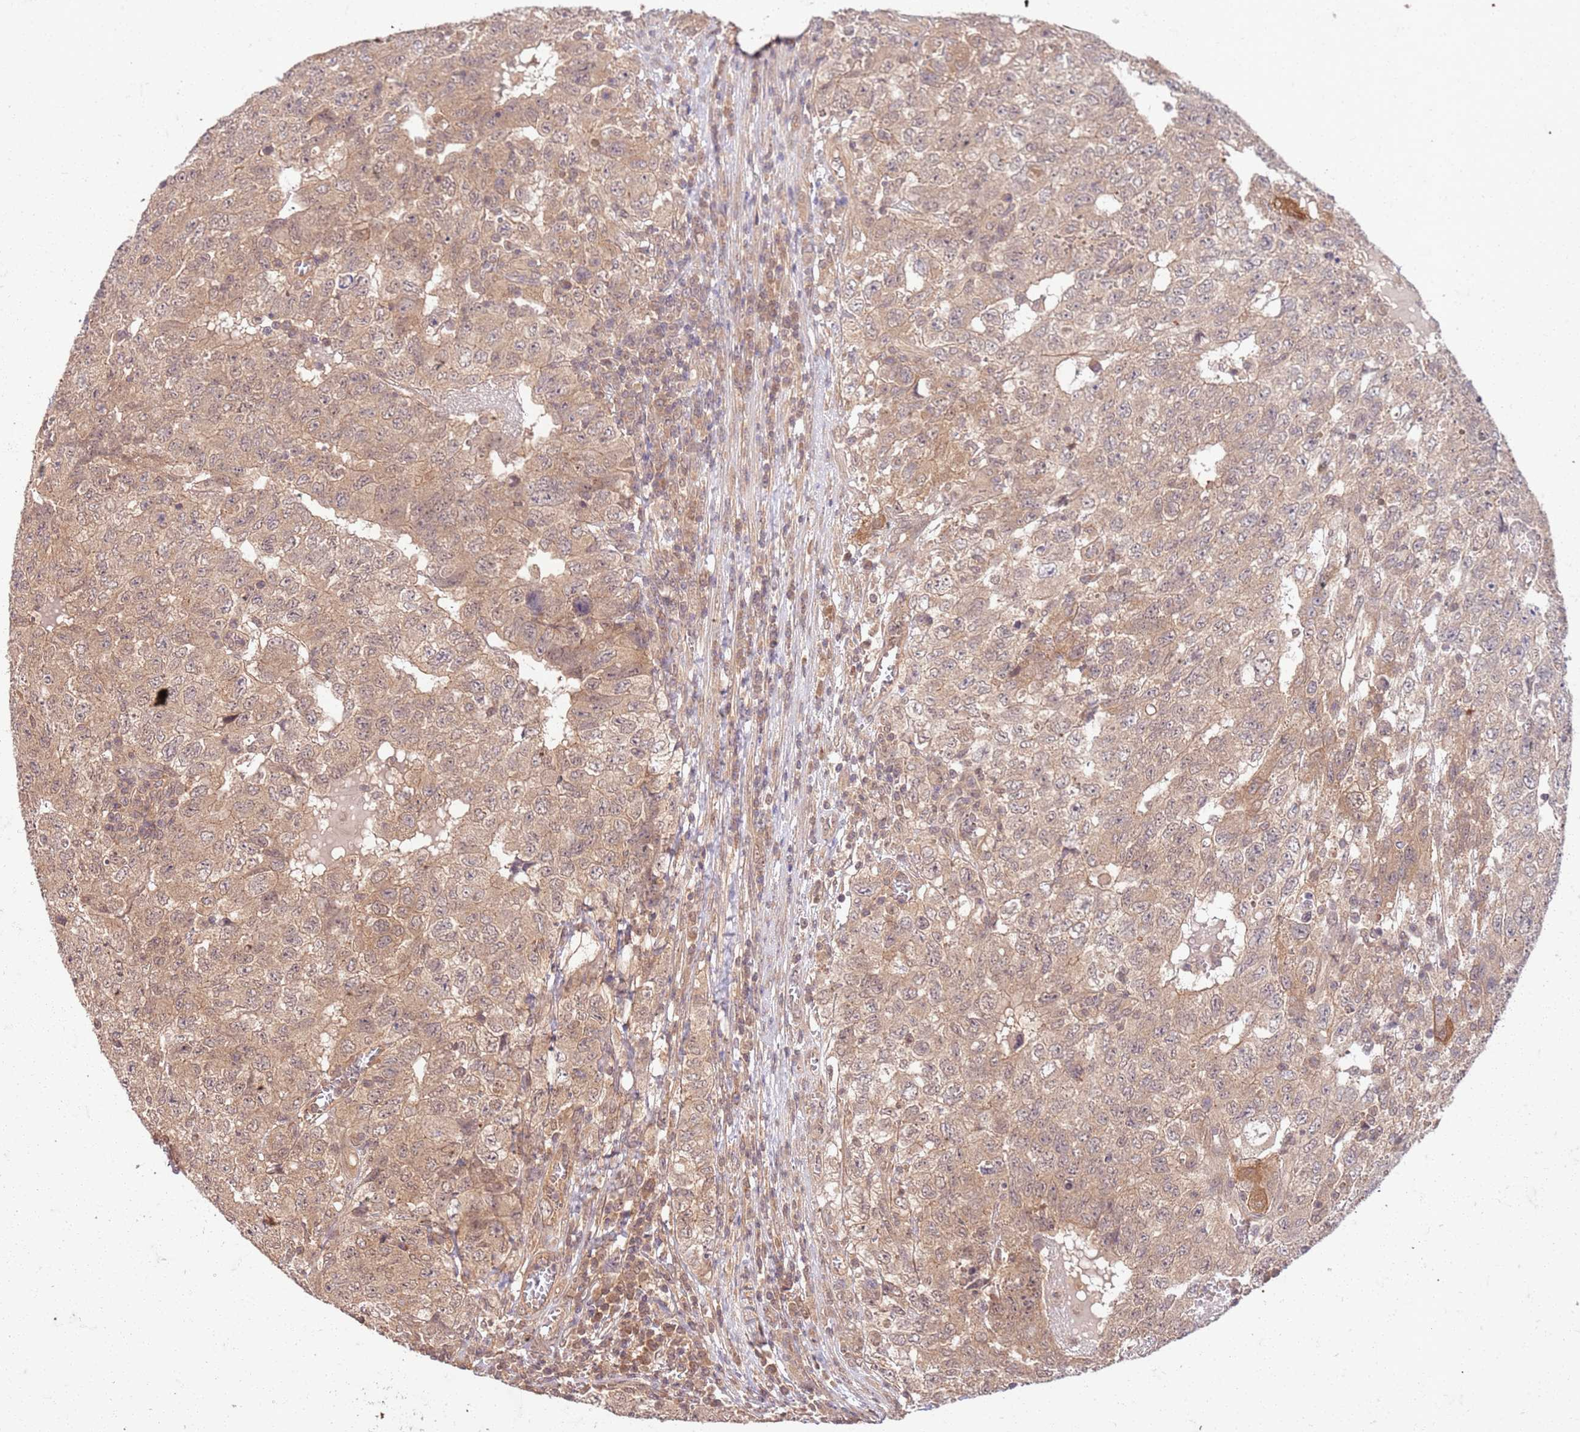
{"staining": {"intensity": "weak", "quantity": ">75%", "location": "cytoplasmic/membranous"}, "tissue": "testis cancer", "cell_type": "Tumor cells", "image_type": "cancer", "snomed": [{"axis": "morphology", "description": "Carcinoma, Embryonal, NOS"}, {"axis": "topography", "description": "Testis"}], "caption": "DAB (3,3'-diaminobenzidine) immunohistochemical staining of testis cancer (embryonal carcinoma) shows weak cytoplasmic/membranous protein expression in approximately >75% of tumor cells.", "gene": "UBE3A", "patient": {"sex": "male", "age": 34}}